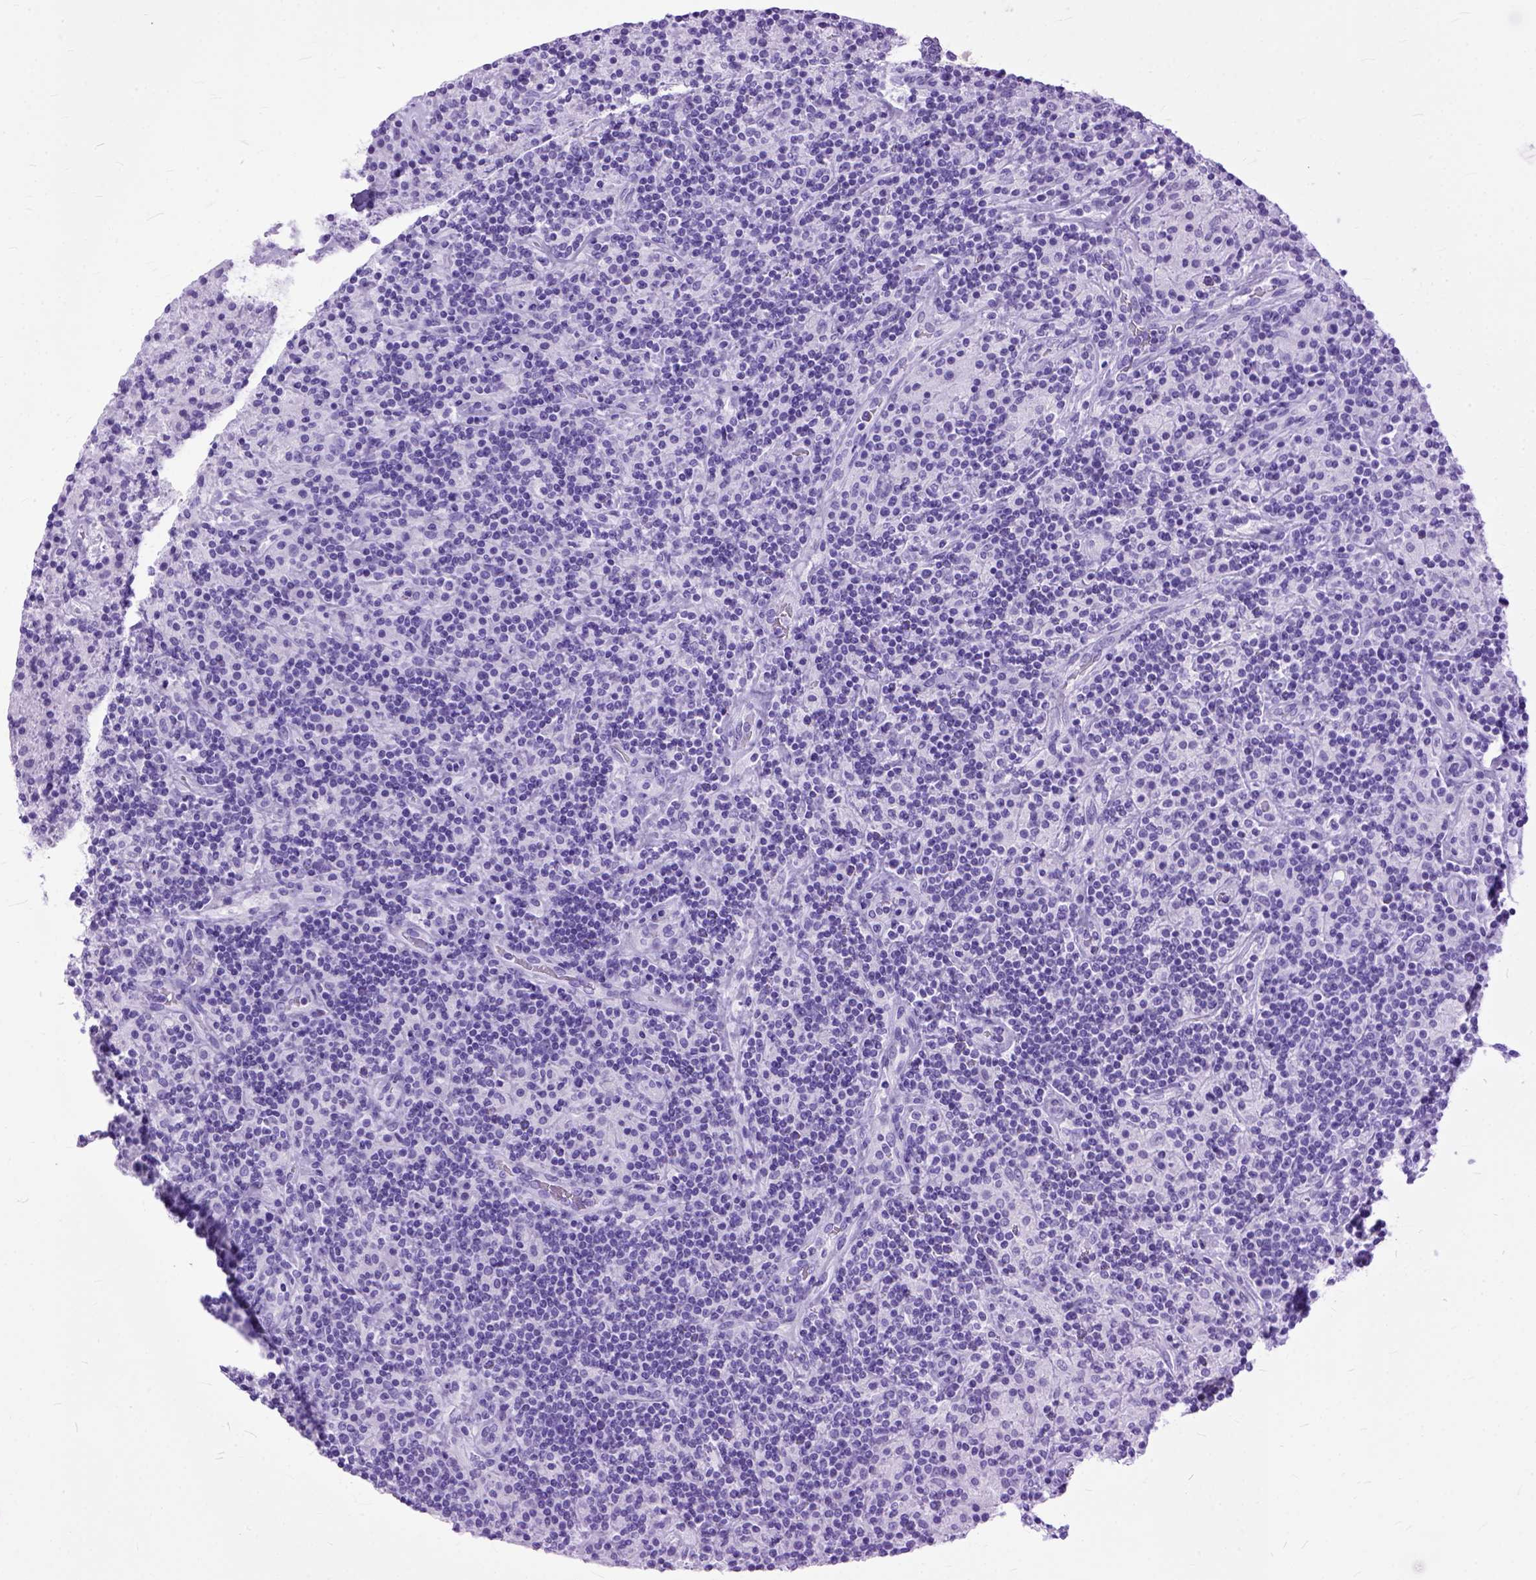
{"staining": {"intensity": "negative", "quantity": "none", "location": "none"}, "tissue": "lymphoma", "cell_type": "Tumor cells", "image_type": "cancer", "snomed": [{"axis": "morphology", "description": "Hodgkin's disease, NOS"}, {"axis": "topography", "description": "Lymph node"}], "caption": "DAB immunohistochemical staining of lymphoma shows no significant staining in tumor cells.", "gene": "GNGT1", "patient": {"sex": "male", "age": 70}}